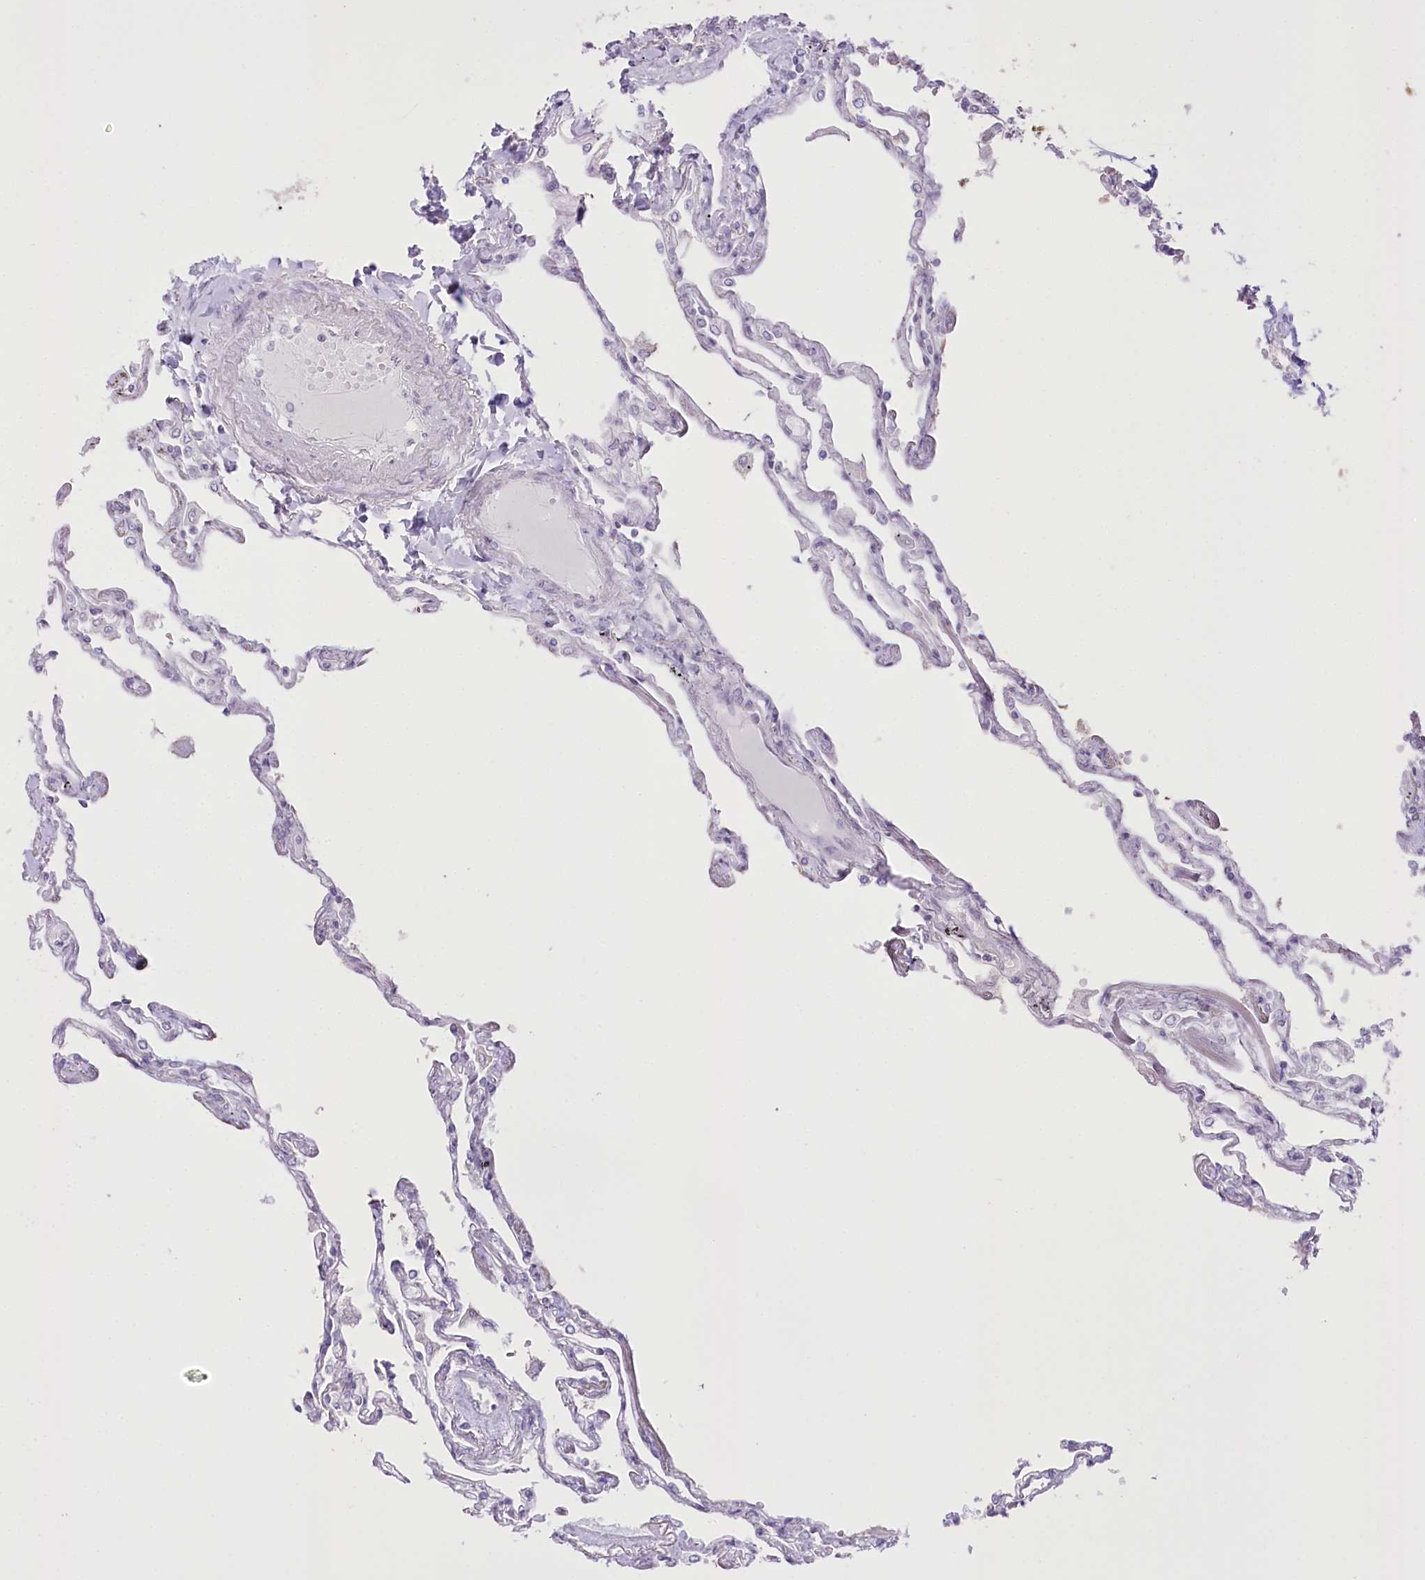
{"staining": {"intensity": "negative", "quantity": "none", "location": "none"}, "tissue": "lung", "cell_type": "Alveolar cells", "image_type": "normal", "snomed": [{"axis": "morphology", "description": "Normal tissue, NOS"}, {"axis": "topography", "description": "Lung"}], "caption": "Immunohistochemical staining of normal human lung demonstrates no significant staining in alveolar cells.", "gene": "SLC39A10", "patient": {"sex": "female", "age": 67}}